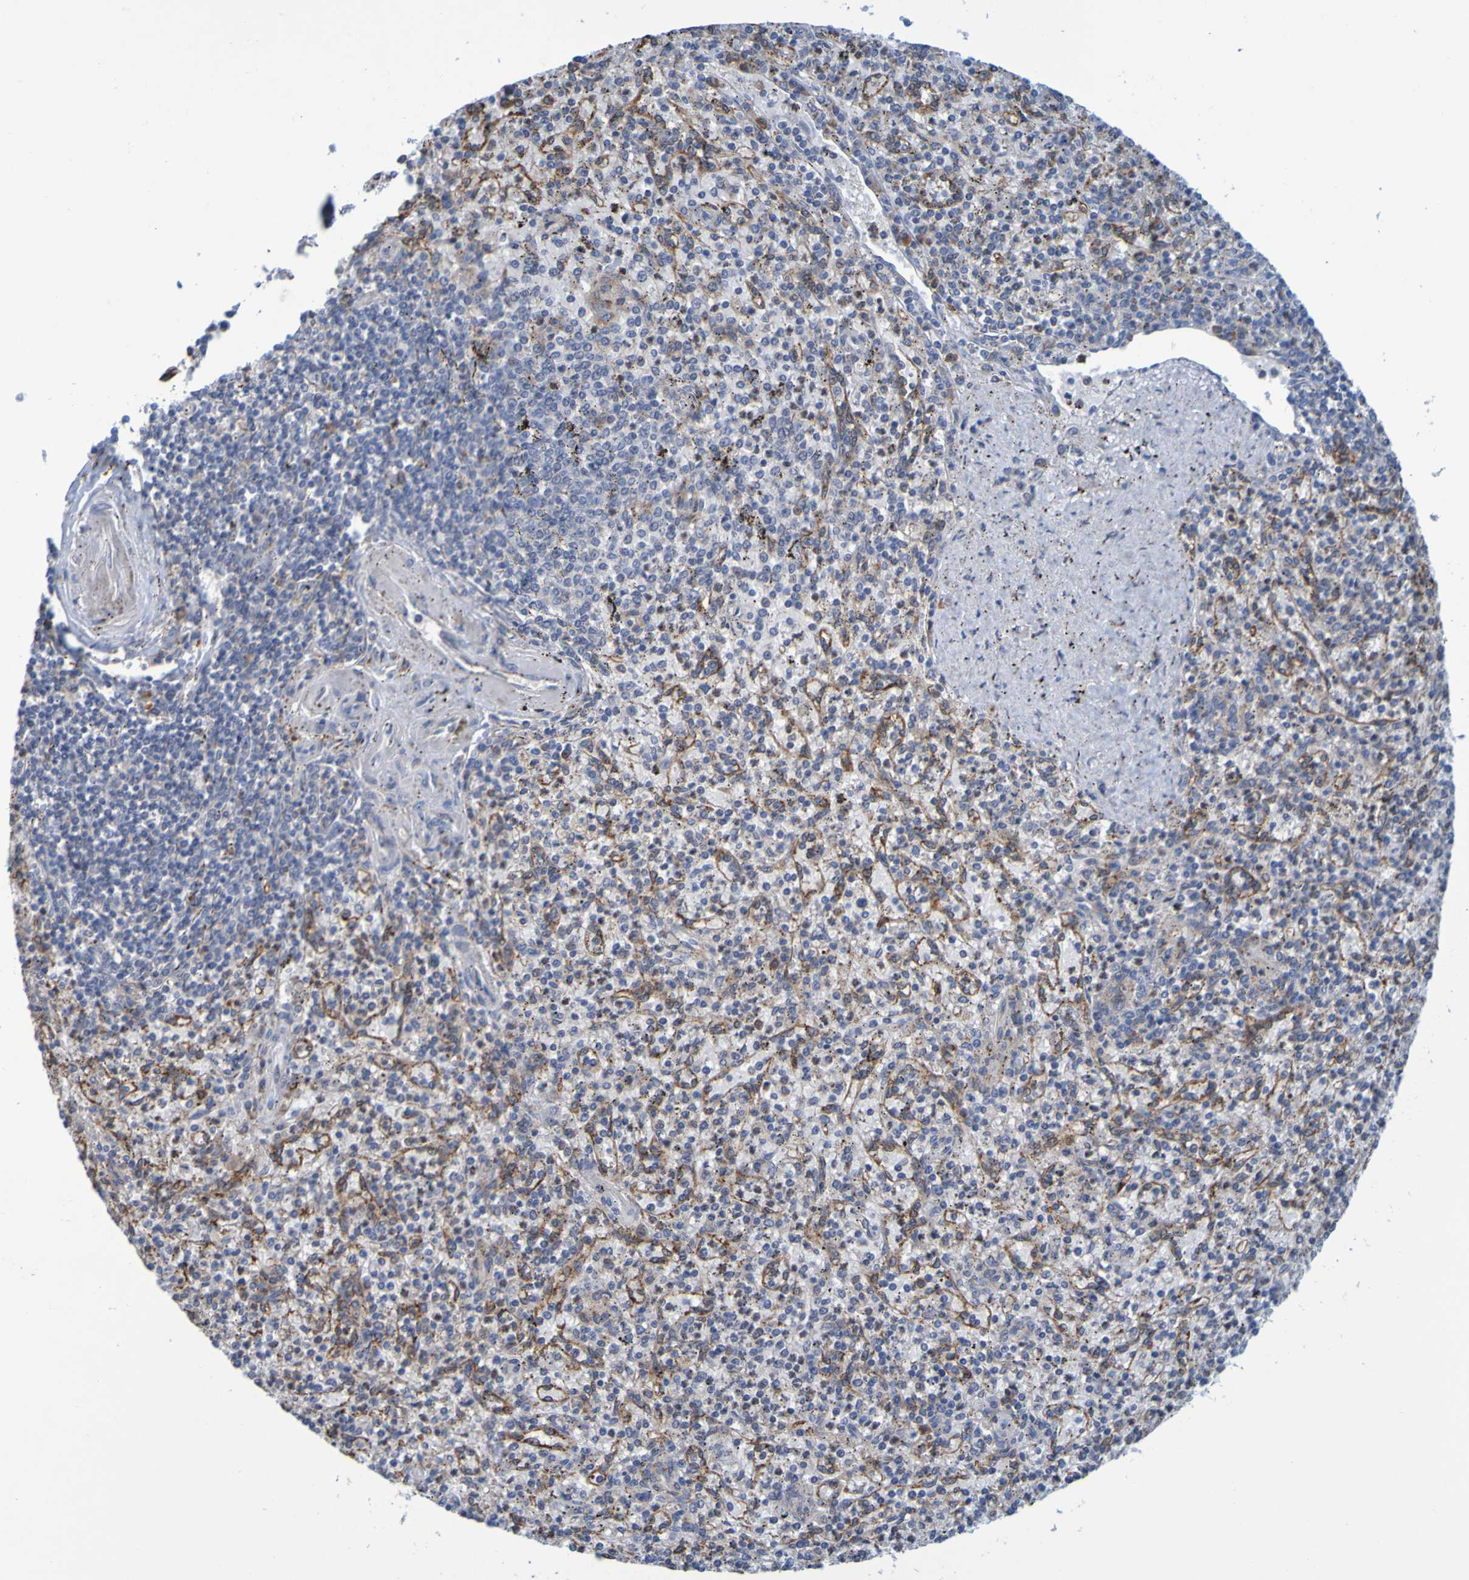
{"staining": {"intensity": "negative", "quantity": "none", "location": "none"}, "tissue": "spleen", "cell_type": "Cells in red pulp", "image_type": "normal", "snomed": [{"axis": "morphology", "description": "Normal tissue, NOS"}, {"axis": "topography", "description": "Spleen"}], "caption": "A micrograph of spleen stained for a protein displays no brown staining in cells in red pulp.", "gene": "SIL1", "patient": {"sex": "male", "age": 72}}